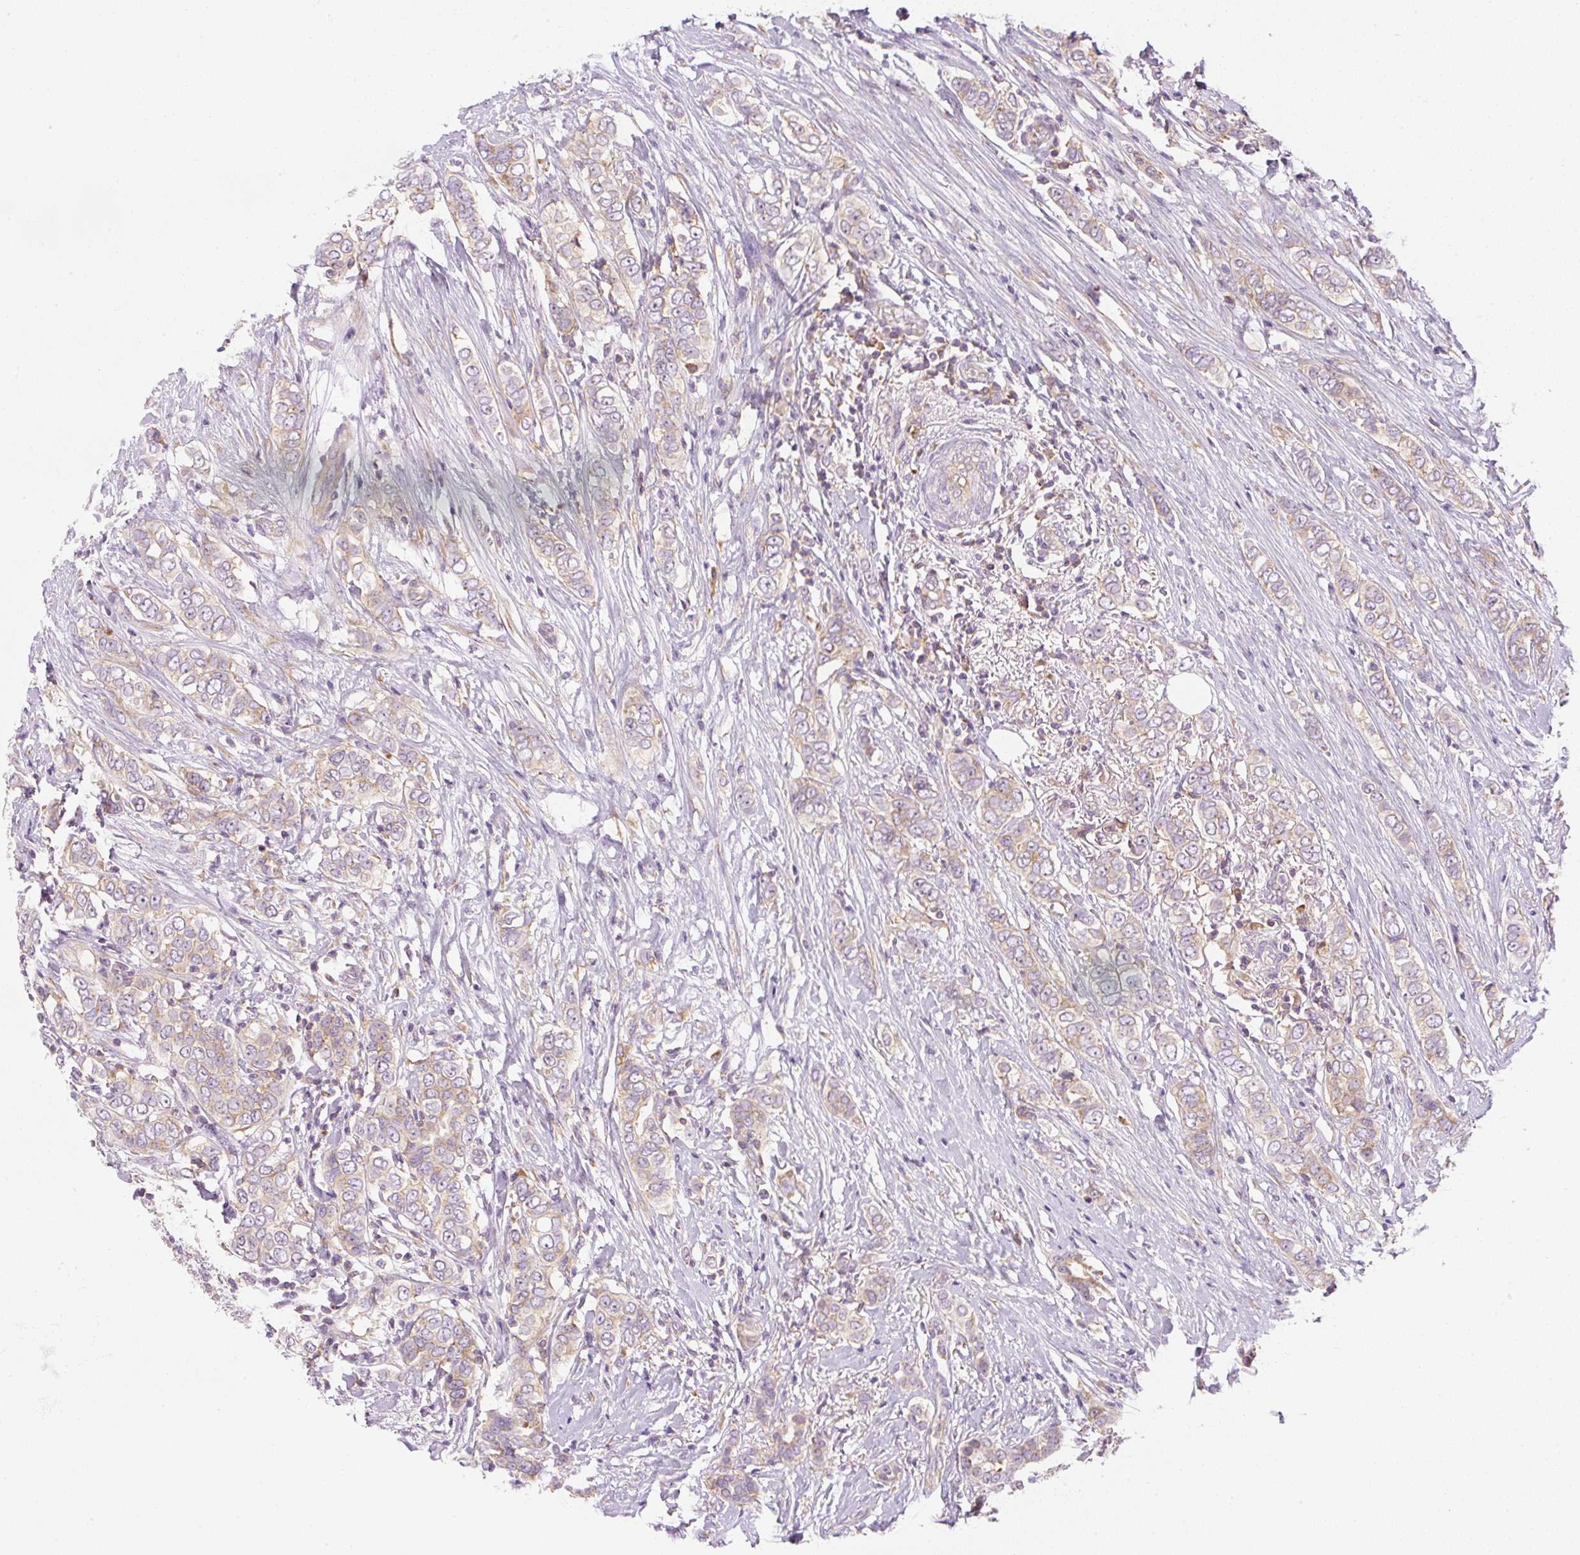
{"staining": {"intensity": "weak", "quantity": ">75%", "location": "cytoplasmic/membranous"}, "tissue": "breast cancer", "cell_type": "Tumor cells", "image_type": "cancer", "snomed": [{"axis": "morphology", "description": "Lobular carcinoma"}, {"axis": "topography", "description": "Breast"}], "caption": "Immunohistochemistry of human breast cancer (lobular carcinoma) shows low levels of weak cytoplasmic/membranous staining in approximately >75% of tumor cells.", "gene": "RPL18A", "patient": {"sex": "female", "age": 51}}